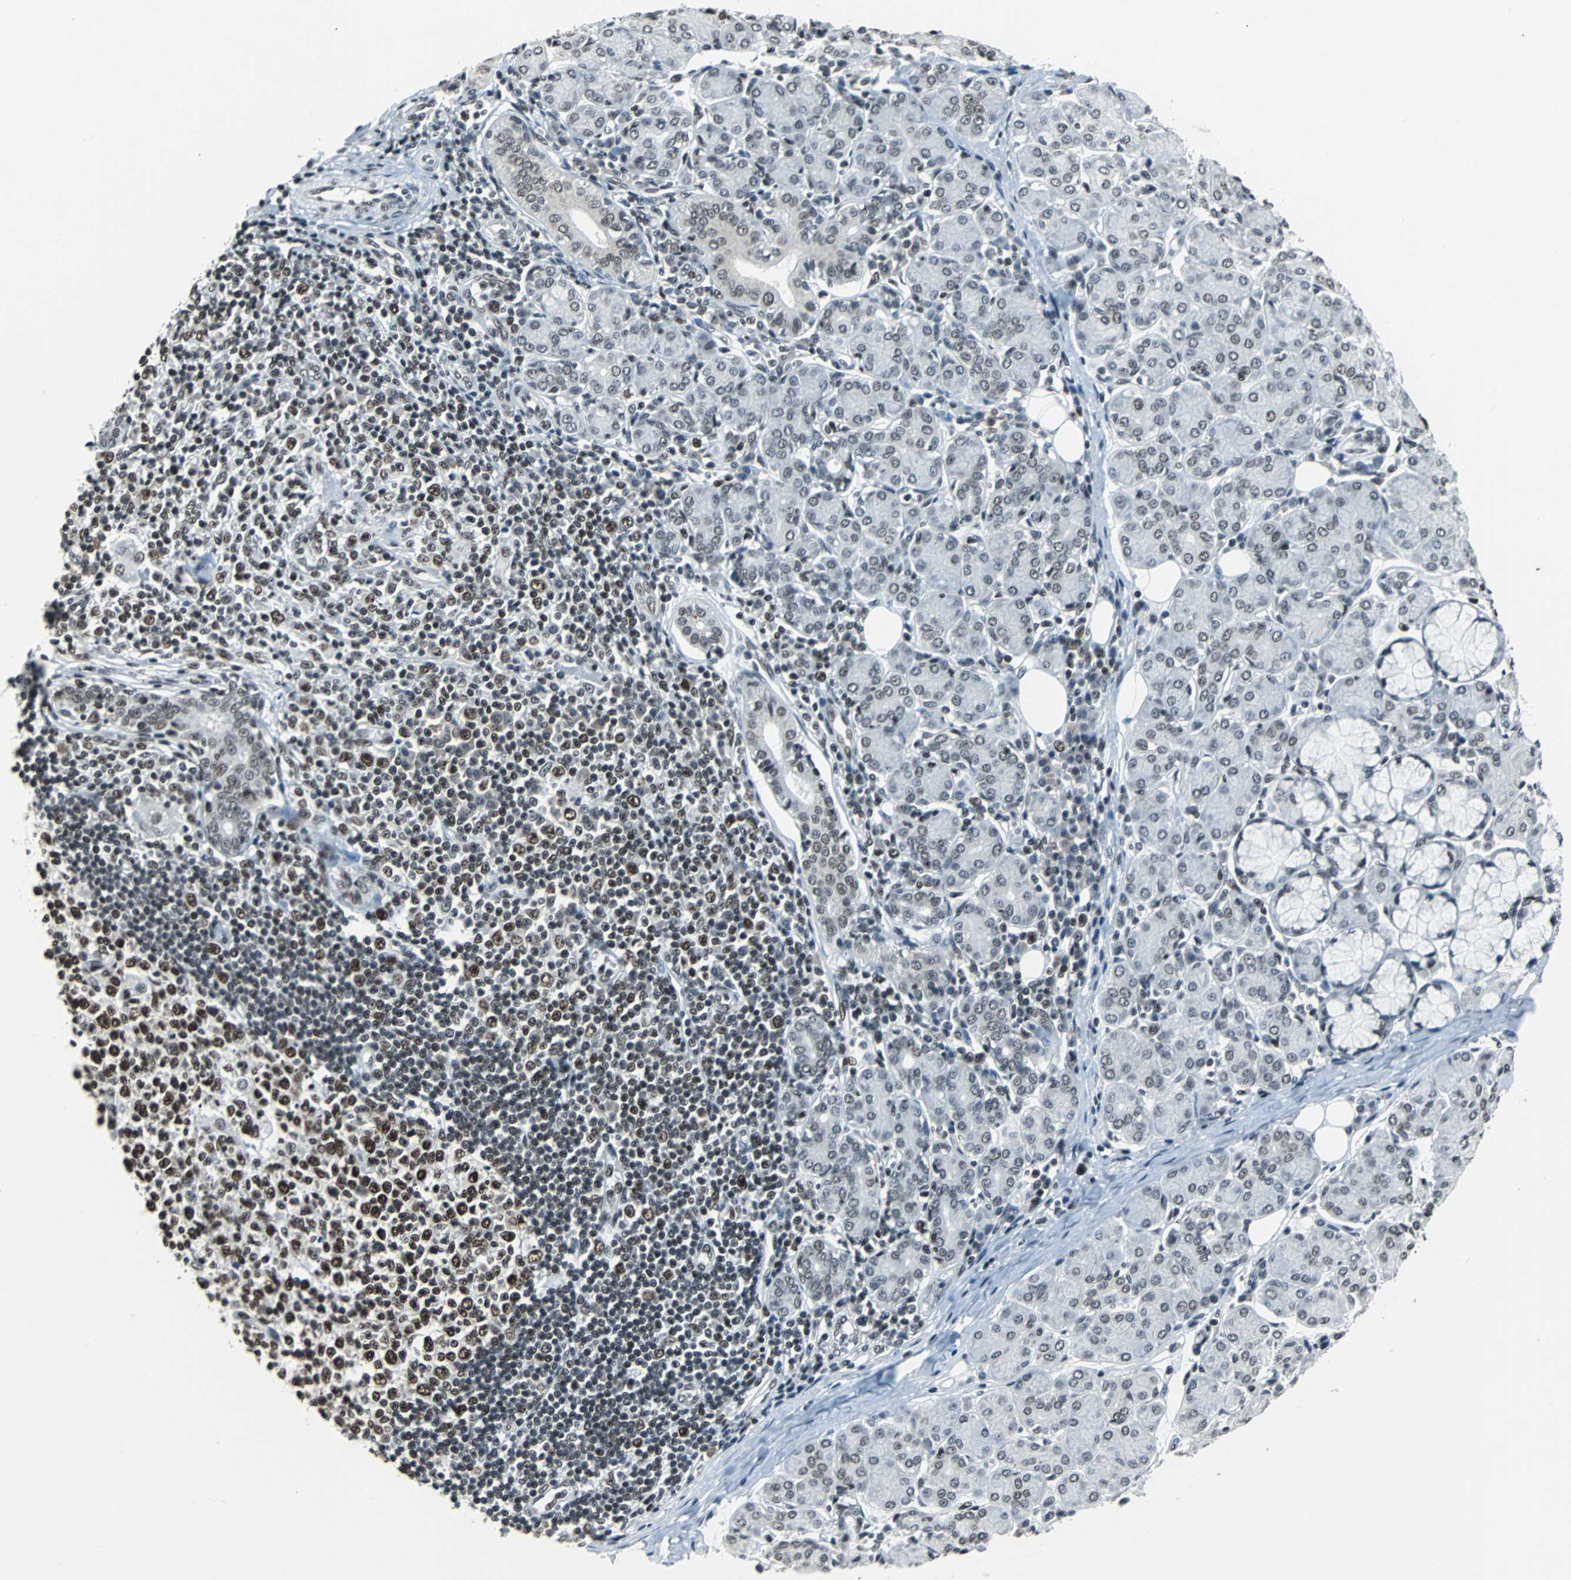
{"staining": {"intensity": "moderate", "quantity": "25%-75%", "location": "cytoplasmic/membranous"}, "tissue": "salivary gland", "cell_type": "Glandular cells", "image_type": "normal", "snomed": [{"axis": "morphology", "description": "Normal tissue, NOS"}, {"axis": "morphology", "description": "Inflammation, NOS"}, {"axis": "topography", "description": "Lymph node"}, {"axis": "topography", "description": "Salivary gland"}], "caption": "Immunohistochemistry photomicrograph of unremarkable salivary gland stained for a protein (brown), which demonstrates medium levels of moderate cytoplasmic/membranous positivity in about 25%-75% of glandular cells.", "gene": "GATAD2A", "patient": {"sex": "male", "age": 3}}